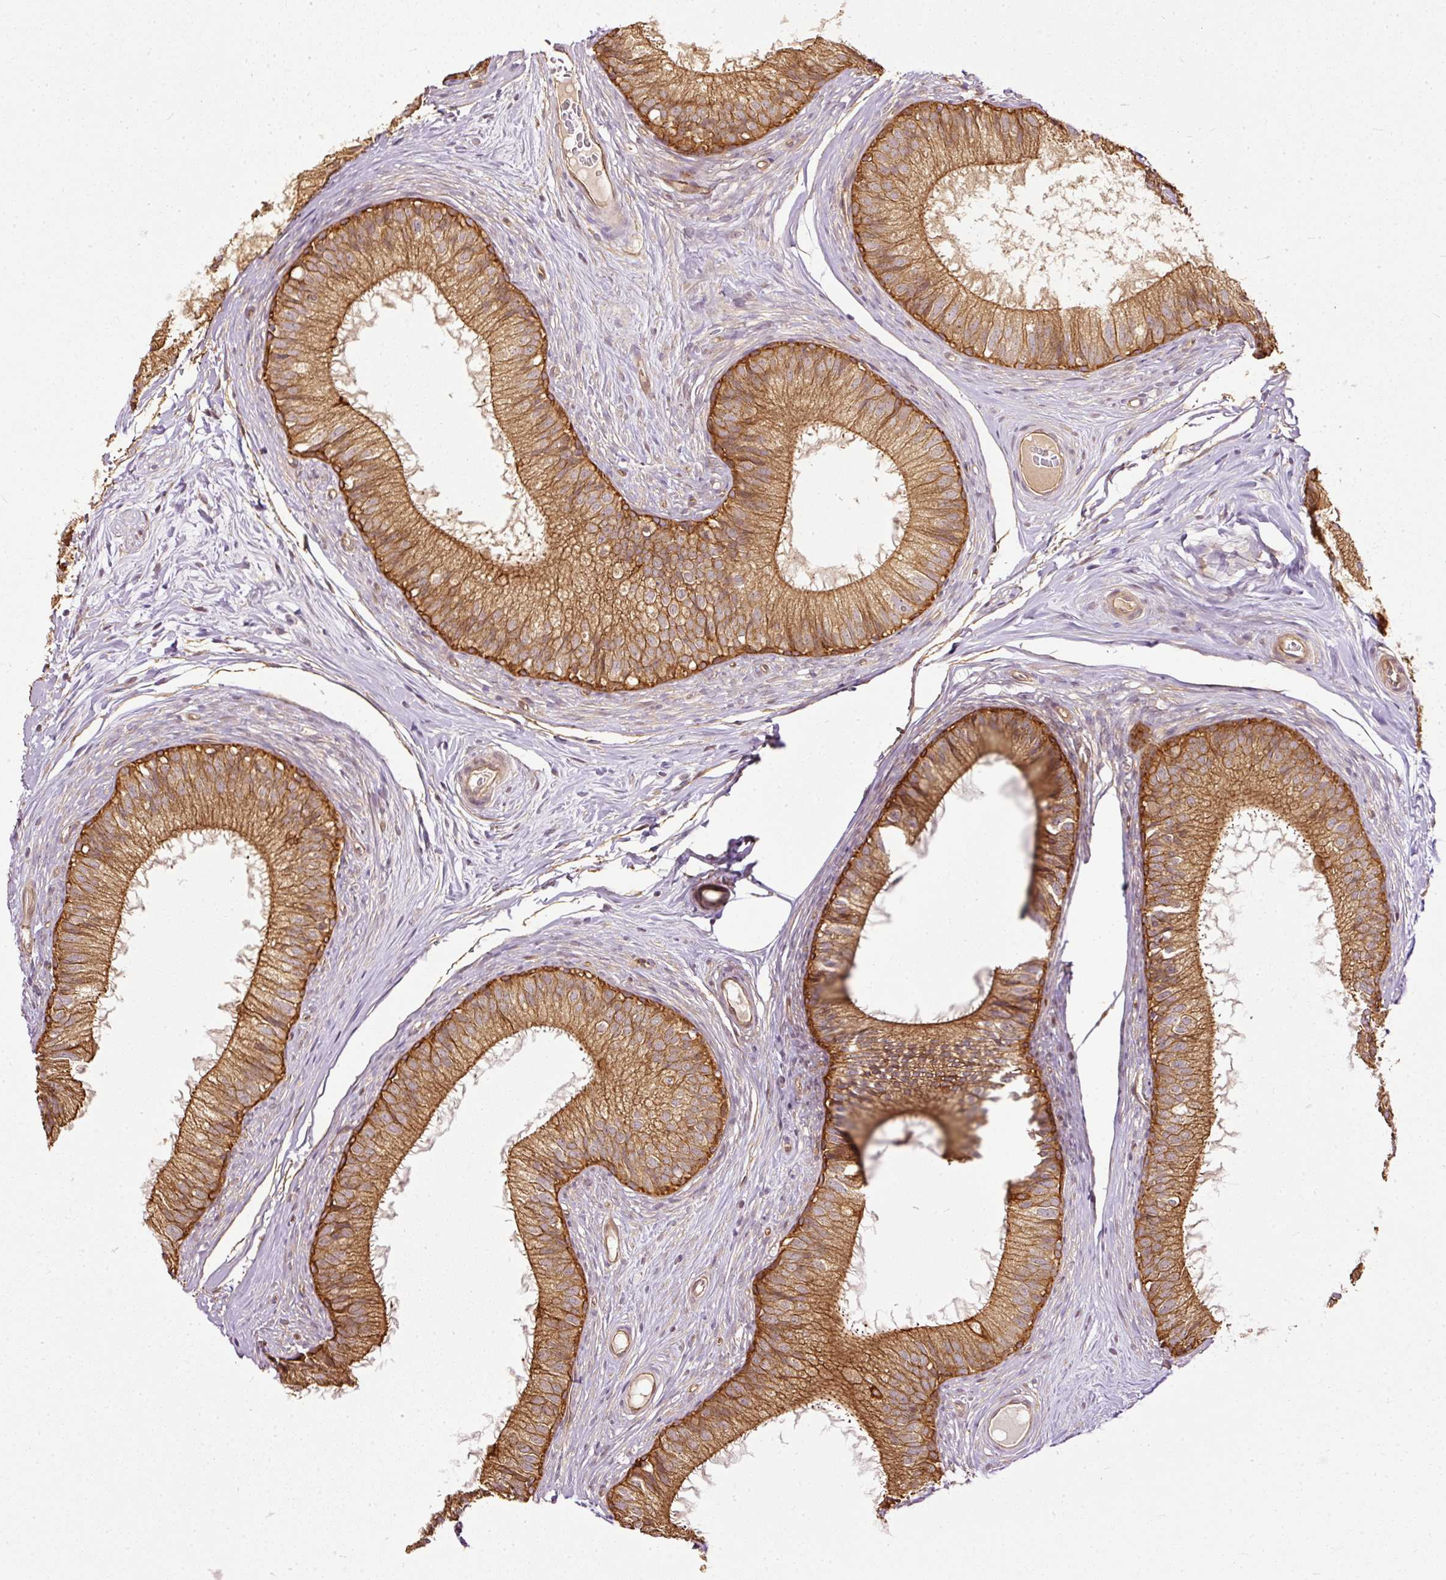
{"staining": {"intensity": "strong", "quantity": ">75%", "location": "cytoplasmic/membranous"}, "tissue": "epididymis", "cell_type": "Glandular cells", "image_type": "normal", "snomed": [{"axis": "morphology", "description": "Normal tissue, NOS"}, {"axis": "topography", "description": "Epididymis"}], "caption": "DAB immunohistochemical staining of unremarkable human epididymis reveals strong cytoplasmic/membranous protein expression in about >75% of glandular cells.", "gene": "MIF4GD", "patient": {"sex": "male", "age": 25}}